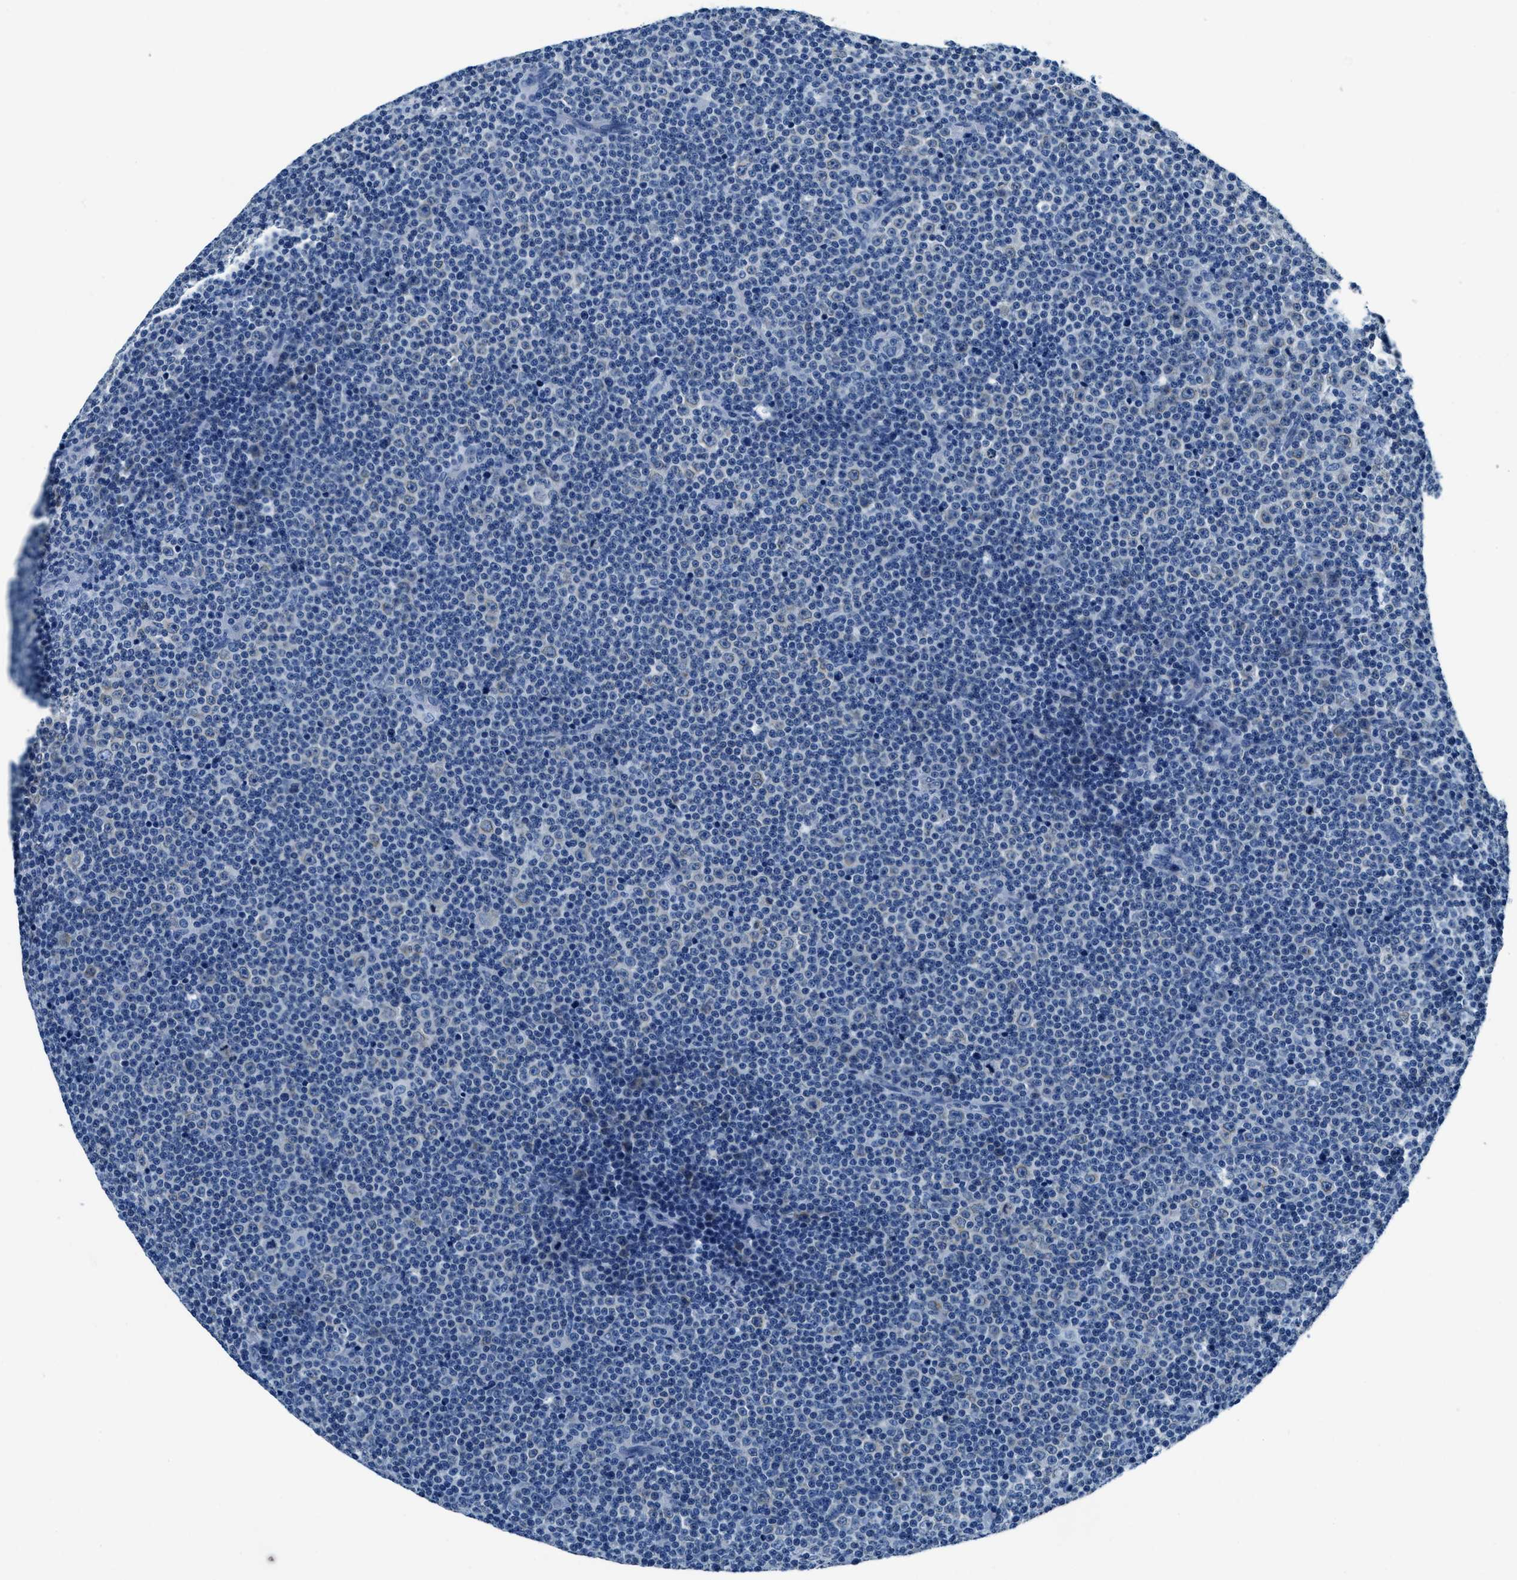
{"staining": {"intensity": "negative", "quantity": "none", "location": "none"}, "tissue": "lymphoma", "cell_type": "Tumor cells", "image_type": "cancer", "snomed": [{"axis": "morphology", "description": "Malignant lymphoma, non-Hodgkin's type, Low grade"}, {"axis": "topography", "description": "Lymph node"}], "caption": "Immunohistochemistry of low-grade malignant lymphoma, non-Hodgkin's type displays no staining in tumor cells.", "gene": "UBAC2", "patient": {"sex": "female", "age": 67}}